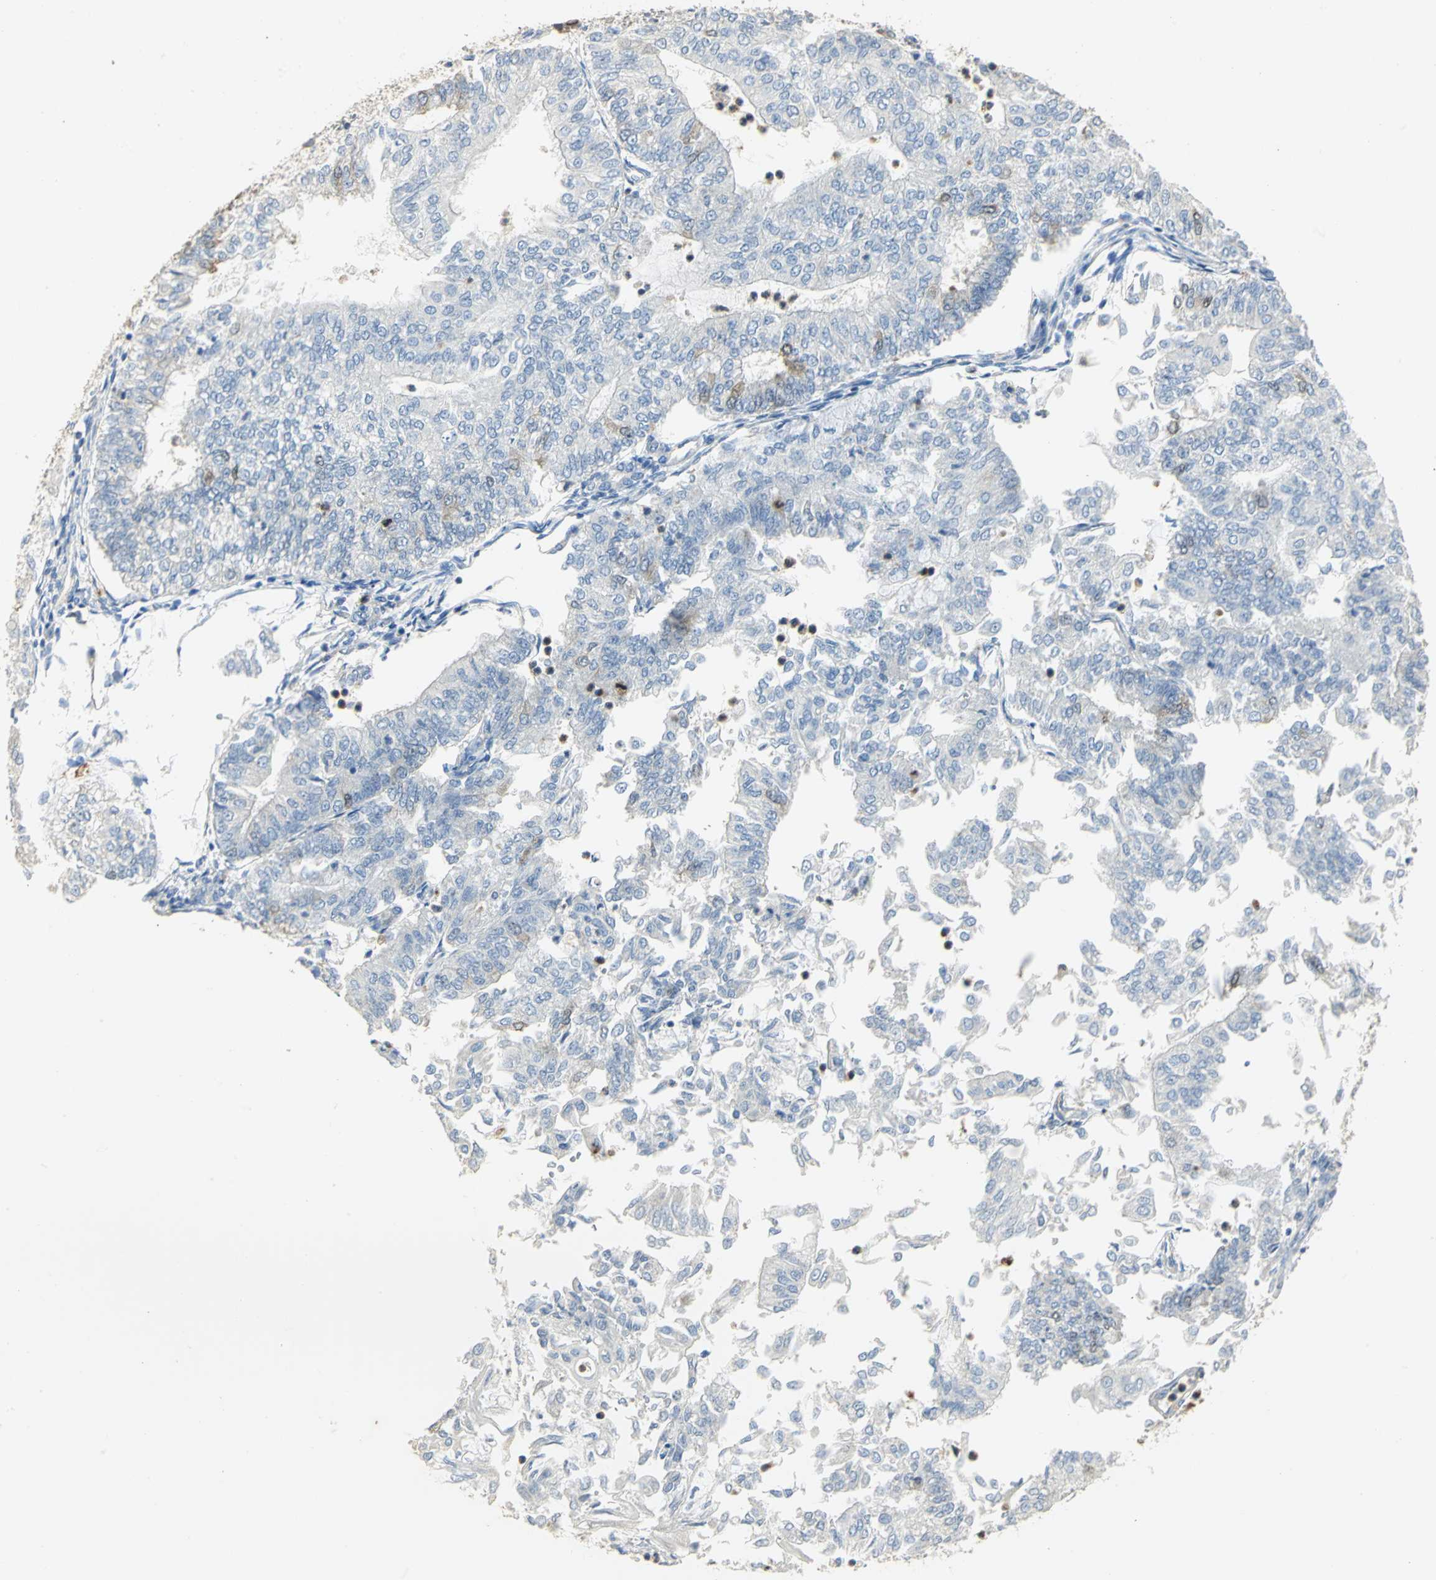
{"staining": {"intensity": "moderate", "quantity": "<25%", "location": "cytoplasmic/membranous"}, "tissue": "endometrial cancer", "cell_type": "Tumor cells", "image_type": "cancer", "snomed": [{"axis": "morphology", "description": "Adenocarcinoma, NOS"}, {"axis": "topography", "description": "Endometrium"}], "caption": "This histopathology image demonstrates endometrial cancer (adenocarcinoma) stained with IHC to label a protein in brown. The cytoplasmic/membranous of tumor cells show moderate positivity for the protein. Nuclei are counter-stained blue.", "gene": "DLGAP5", "patient": {"sex": "female", "age": 59}}